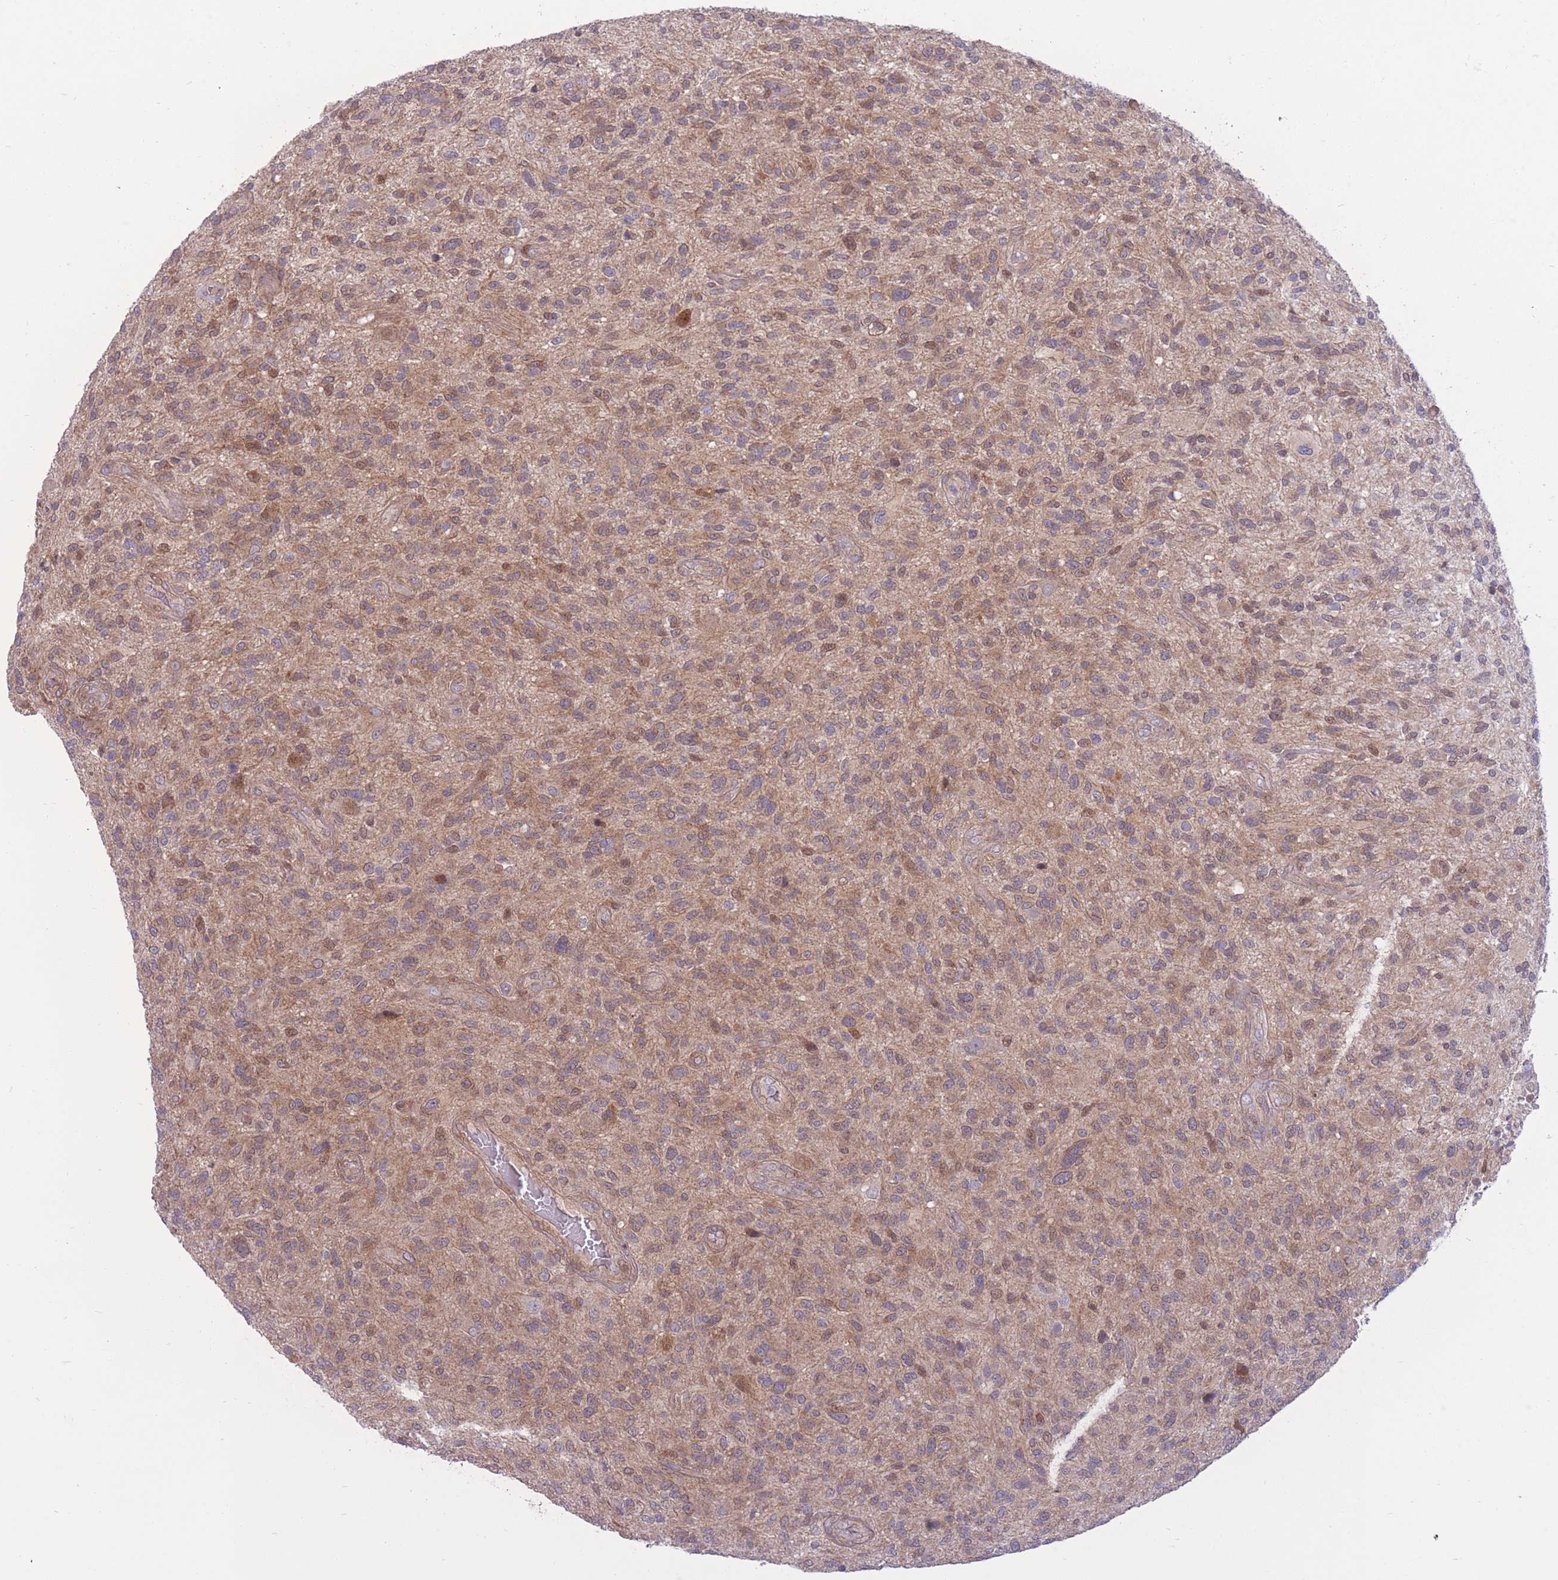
{"staining": {"intensity": "moderate", "quantity": ">75%", "location": "cytoplasmic/membranous"}, "tissue": "glioma", "cell_type": "Tumor cells", "image_type": "cancer", "snomed": [{"axis": "morphology", "description": "Glioma, malignant, High grade"}, {"axis": "topography", "description": "Brain"}], "caption": "The immunohistochemical stain shows moderate cytoplasmic/membranous expression in tumor cells of high-grade glioma (malignant) tissue.", "gene": "RIC8A", "patient": {"sex": "male", "age": 47}}